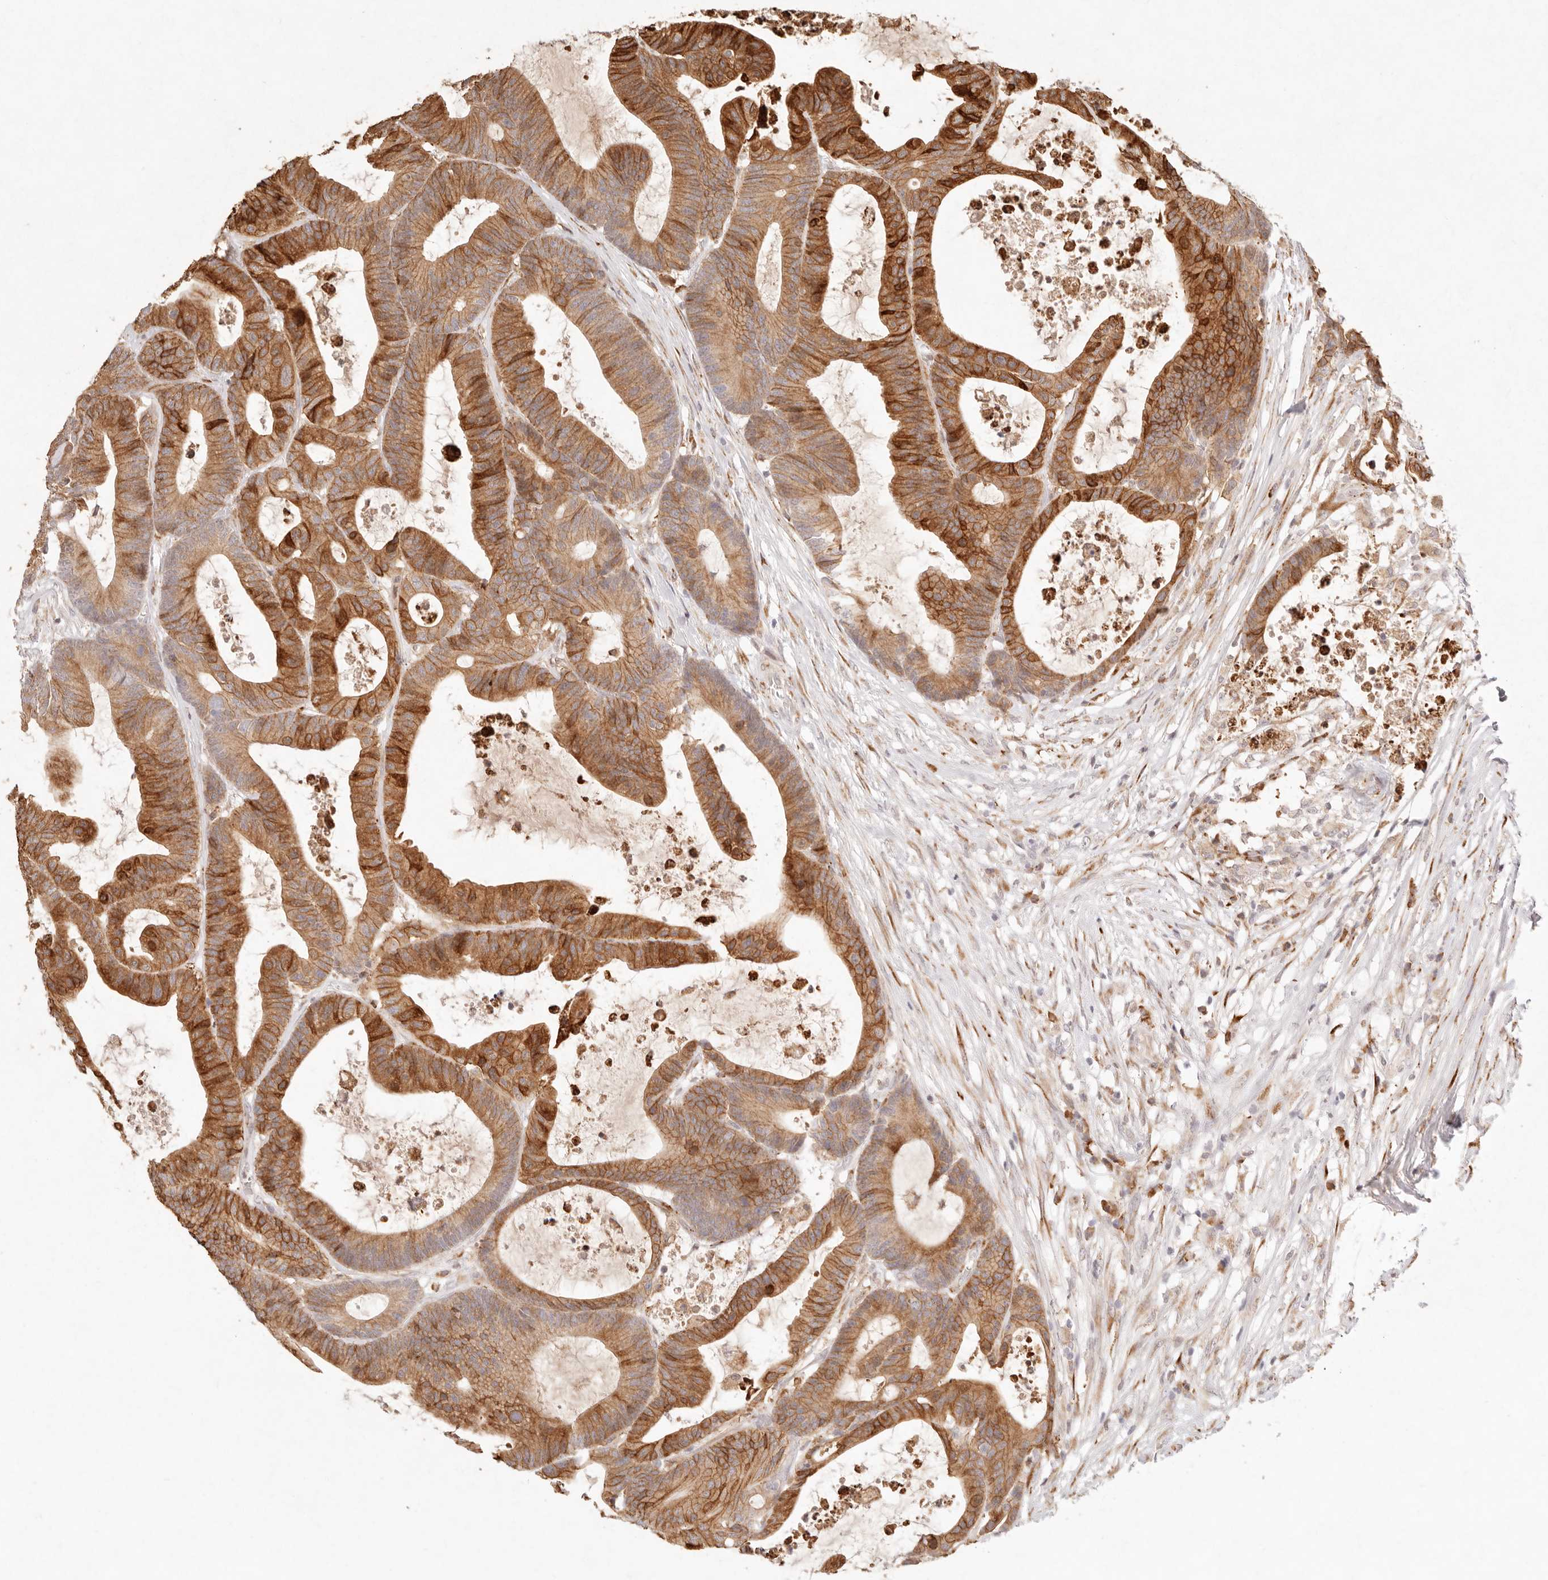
{"staining": {"intensity": "strong", "quantity": ">75%", "location": "cytoplasmic/membranous"}, "tissue": "colorectal cancer", "cell_type": "Tumor cells", "image_type": "cancer", "snomed": [{"axis": "morphology", "description": "Adenocarcinoma, NOS"}, {"axis": "topography", "description": "Colon"}], "caption": "Protein expression analysis of colorectal adenocarcinoma exhibits strong cytoplasmic/membranous positivity in approximately >75% of tumor cells. Using DAB (3,3'-diaminobenzidine) (brown) and hematoxylin (blue) stains, captured at high magnification using brightfield microscopy.", "gene": "C1orf127", "patient": {"sex": "female", "age": 84}}